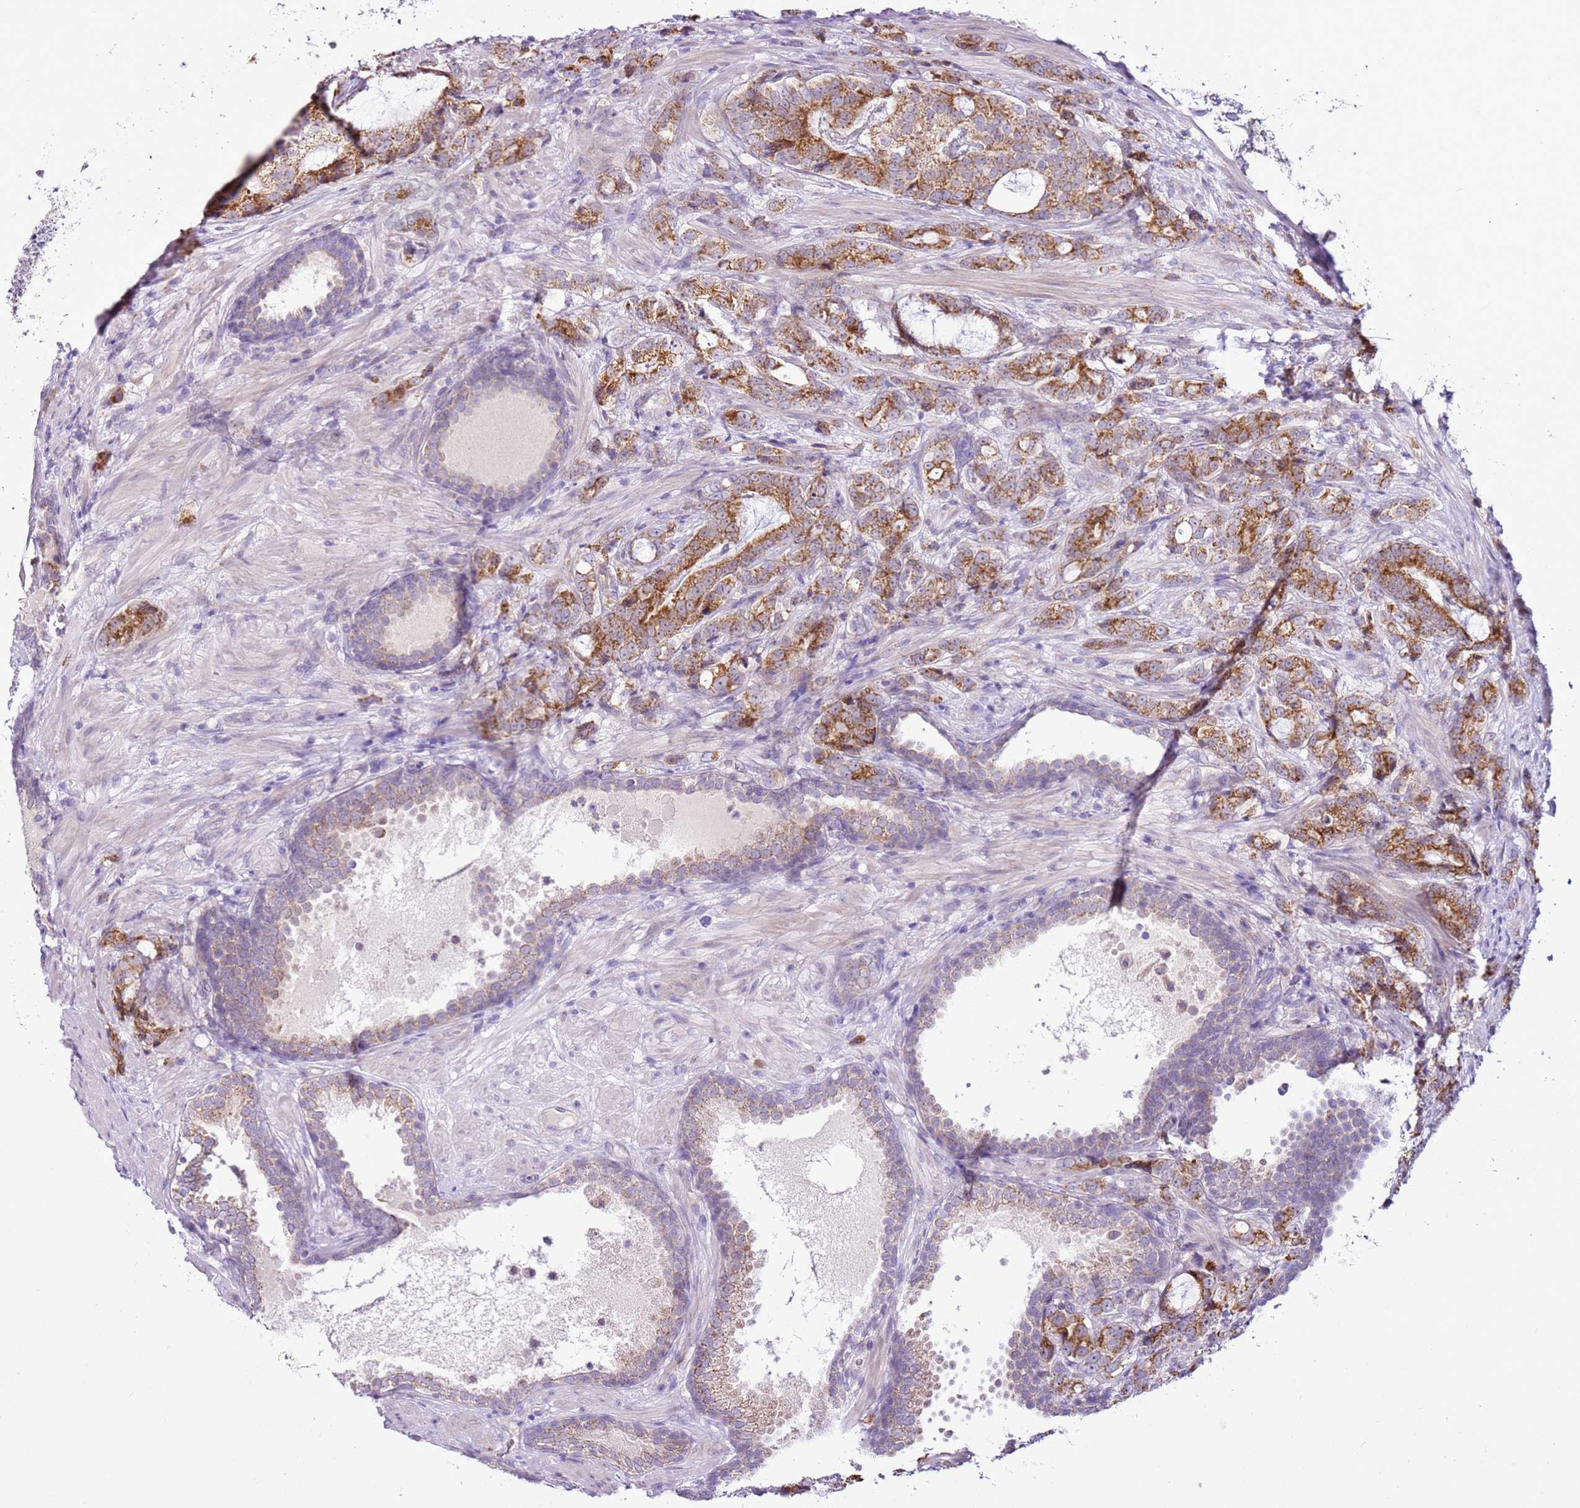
{"staining": {"intensity": "moderate", "quantity": ">75%", "location": "cytoplasmic/membranous"}, "tissue": "prostate cancer", "cell_type": "Tumor cells", "image_type": "cancer", "snomed": [{"axis": "morphology", "description": "Adenocarcinoma, High grade"}, {"axis": "topography", "description": "Prostate"}], "caption": "Moderate cytoplasmic/membranous expression is seen in about >75% of tumor cells in adenocarcinoma (high-grade) (prostate).", "gene": "MRPL36", "patient": {"sex": "male", "age": 67}}